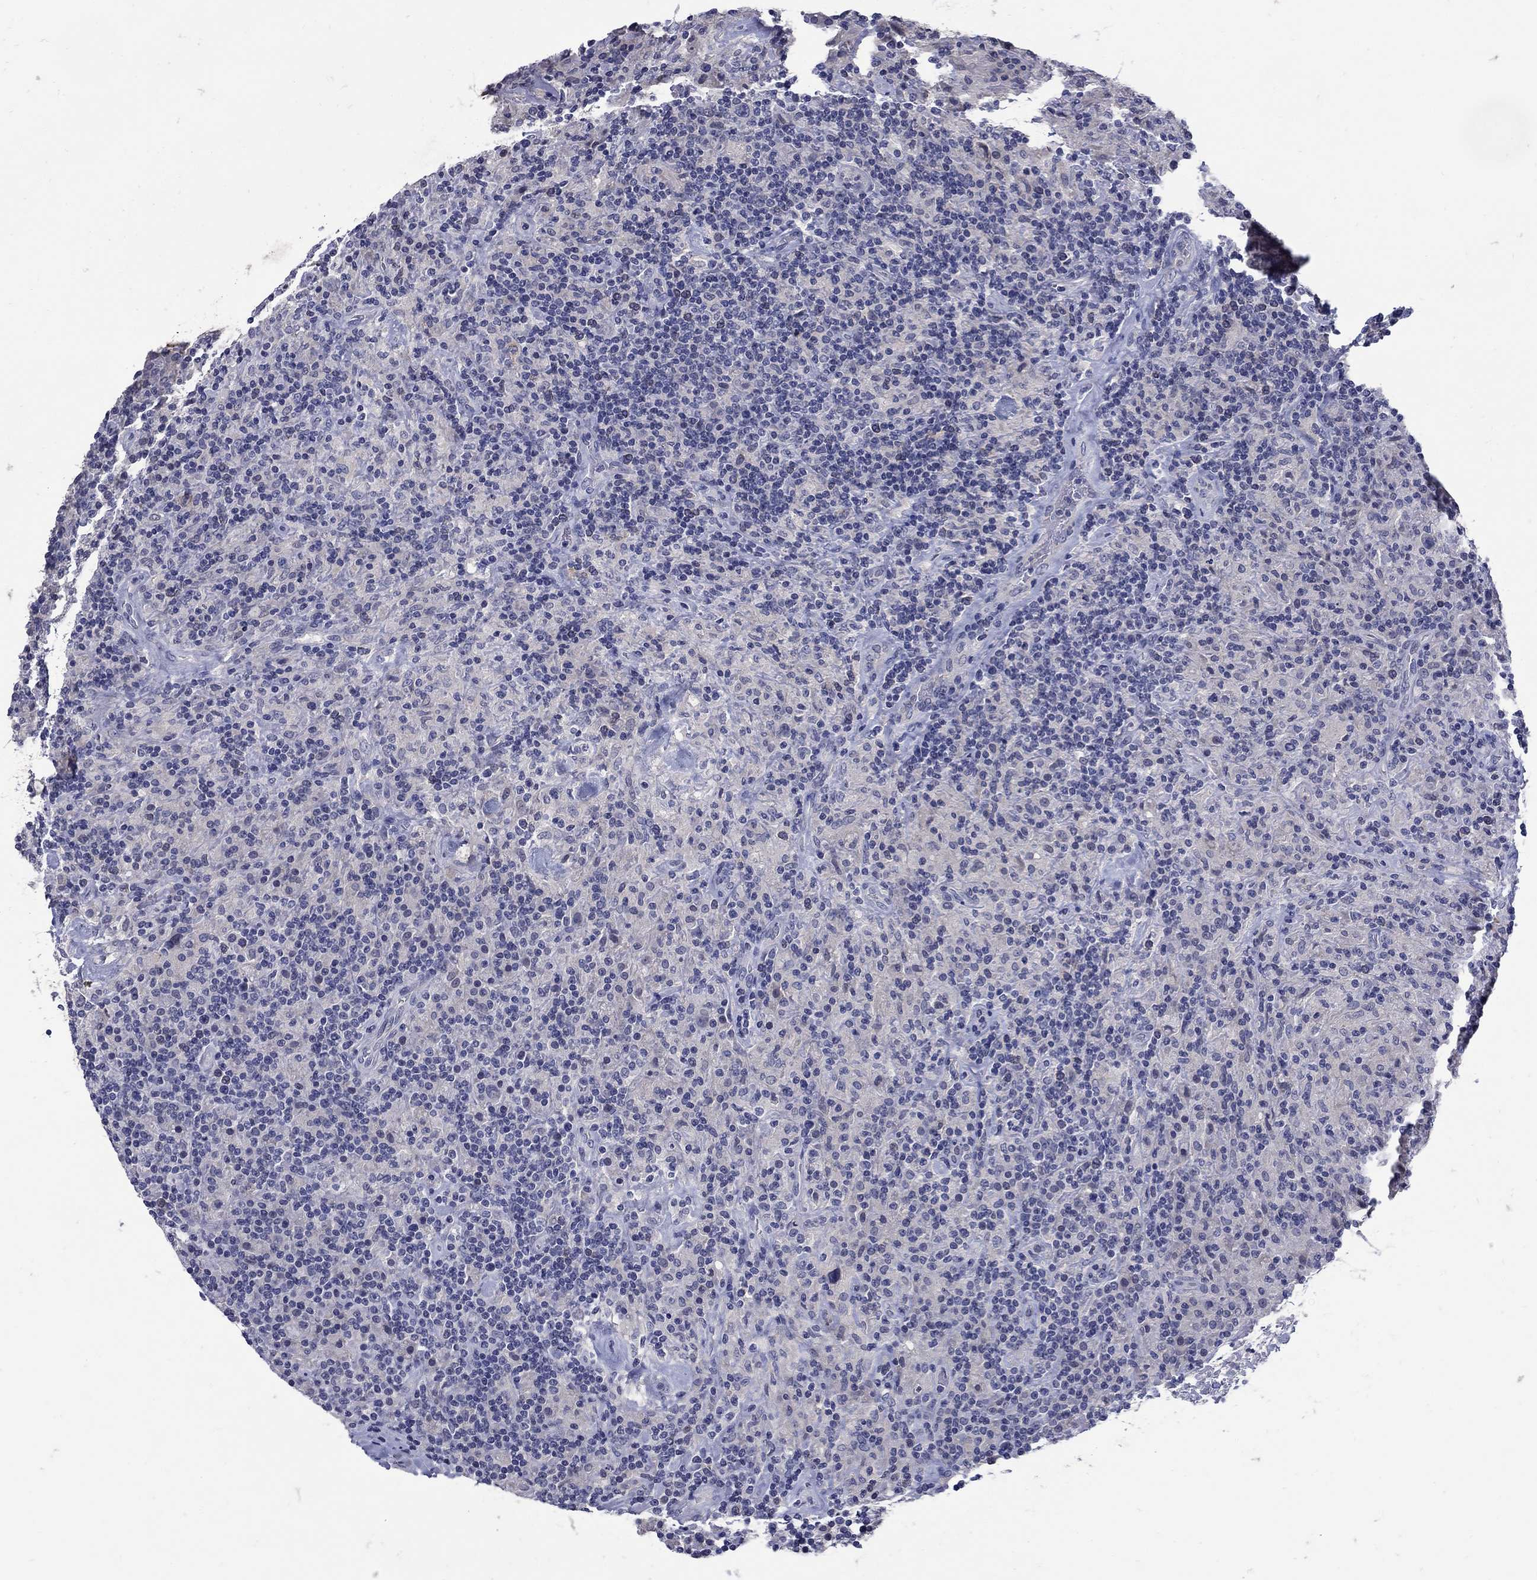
{"staining": {"intensity": "negative", "quantity": "none", "location": "none"}, "tissue": "lymphoma", "cell_type": "Tumor cells", "image_type": "cancer", "snomed": [{"axis": "morphology", "description": "Hodgkin's disease, NOS"}, {"axis": "topography", "description": "Lymph node"}], "caption": "Micrograph shows no significant protein expression in tumor cells of Hodgkin's disease.", "gene": "CETN1", "patient": {"sex": "male", "age": 70}}